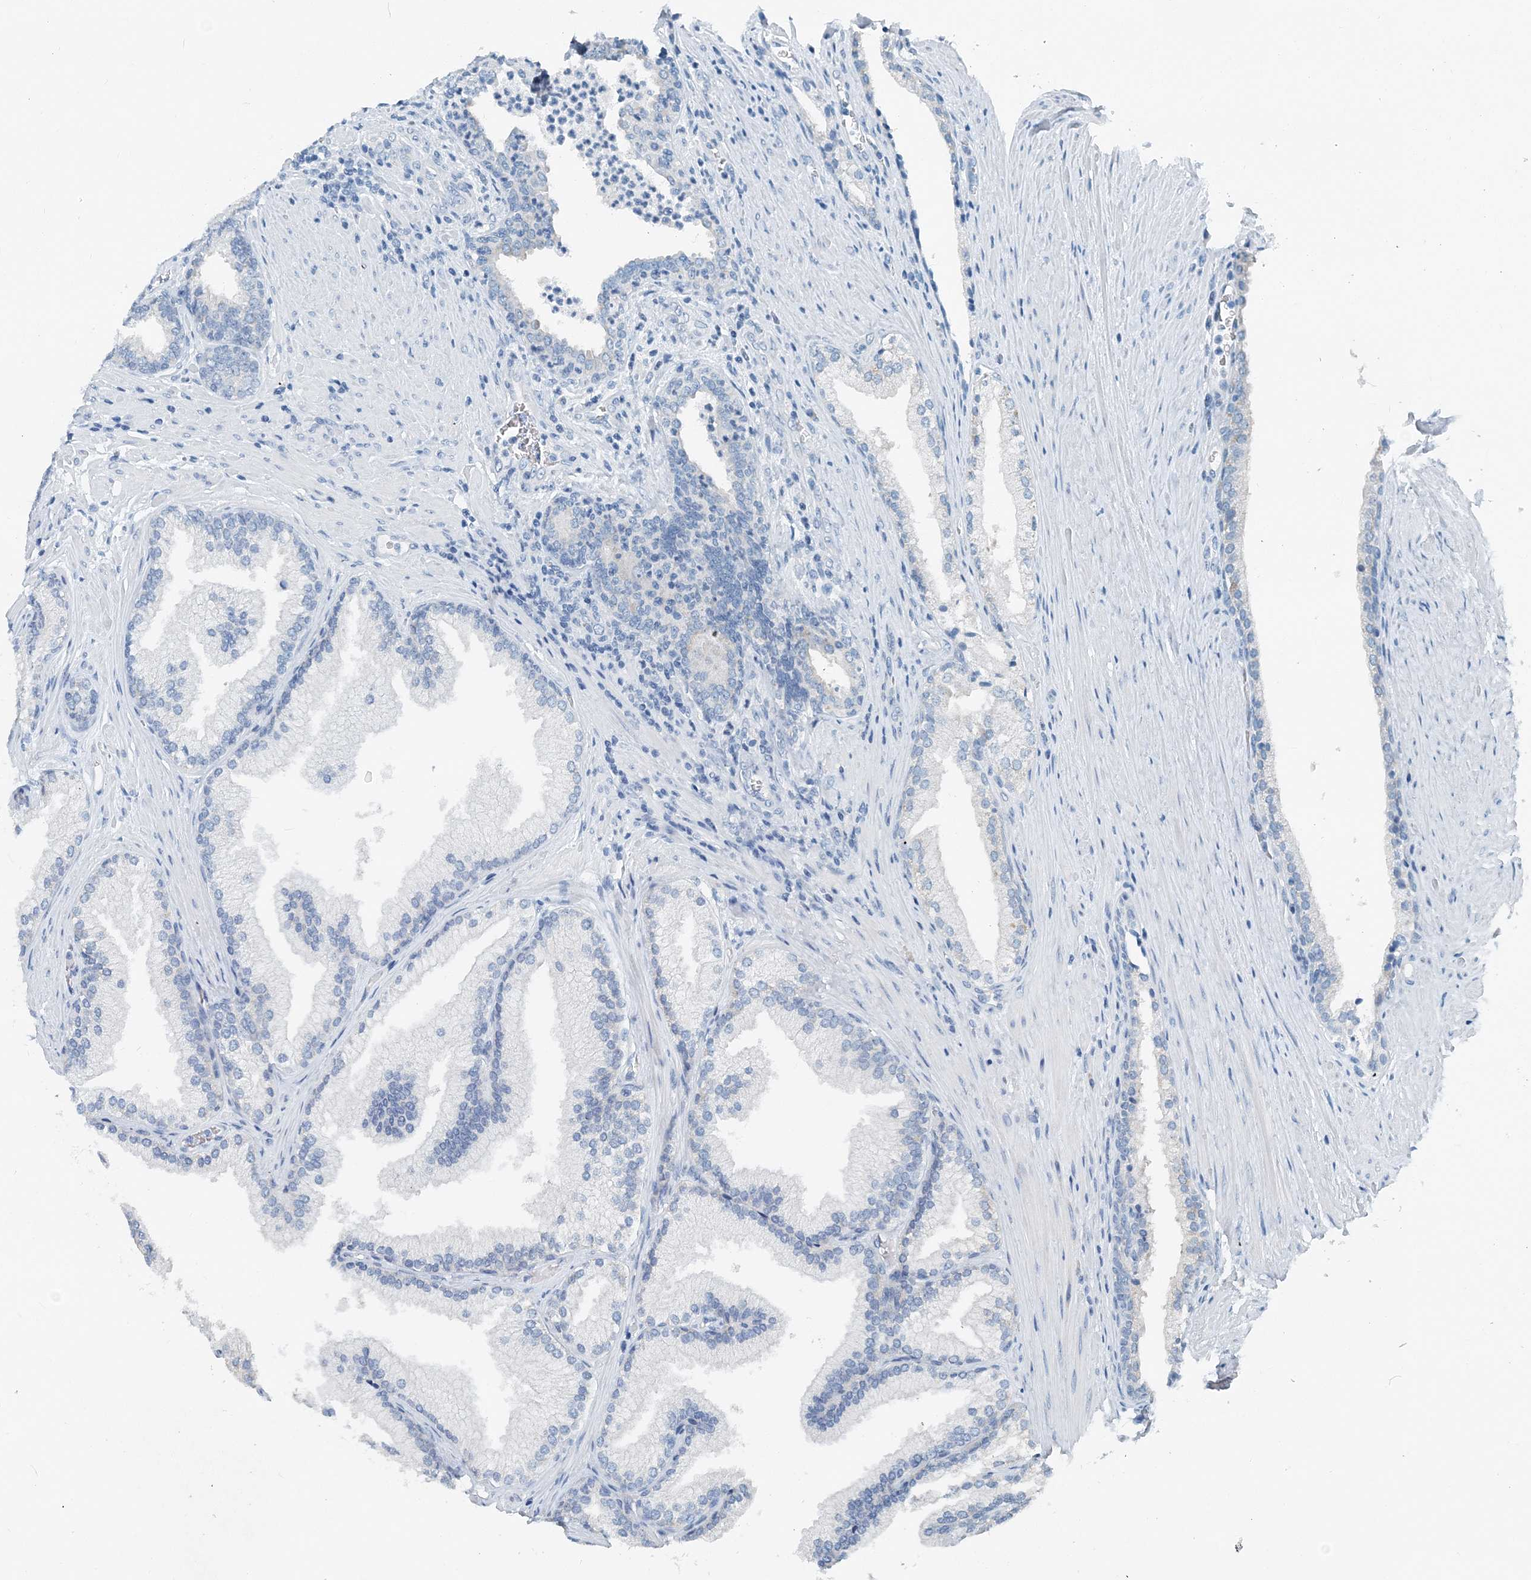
{"staining": {"intensity": "negative", "quantity": "none", "location": "none"}, "tissue": "prostate", "cell_type": "Glandular cells", "image_type": "normal", "snomed": [{"axis": "morphology", "description": "Normal tissue, NOS"}, {"axis": "topography", "description": "Prostate"}], "caption": "A histopathology image of prostate stained for a protein demonstrates no brown staining in glandular cells. (DAB immunohistochemistry with hematoxylin counter stain).", "gene": "EEF1A2", "patient": {"sex": "male", "age": 76}}